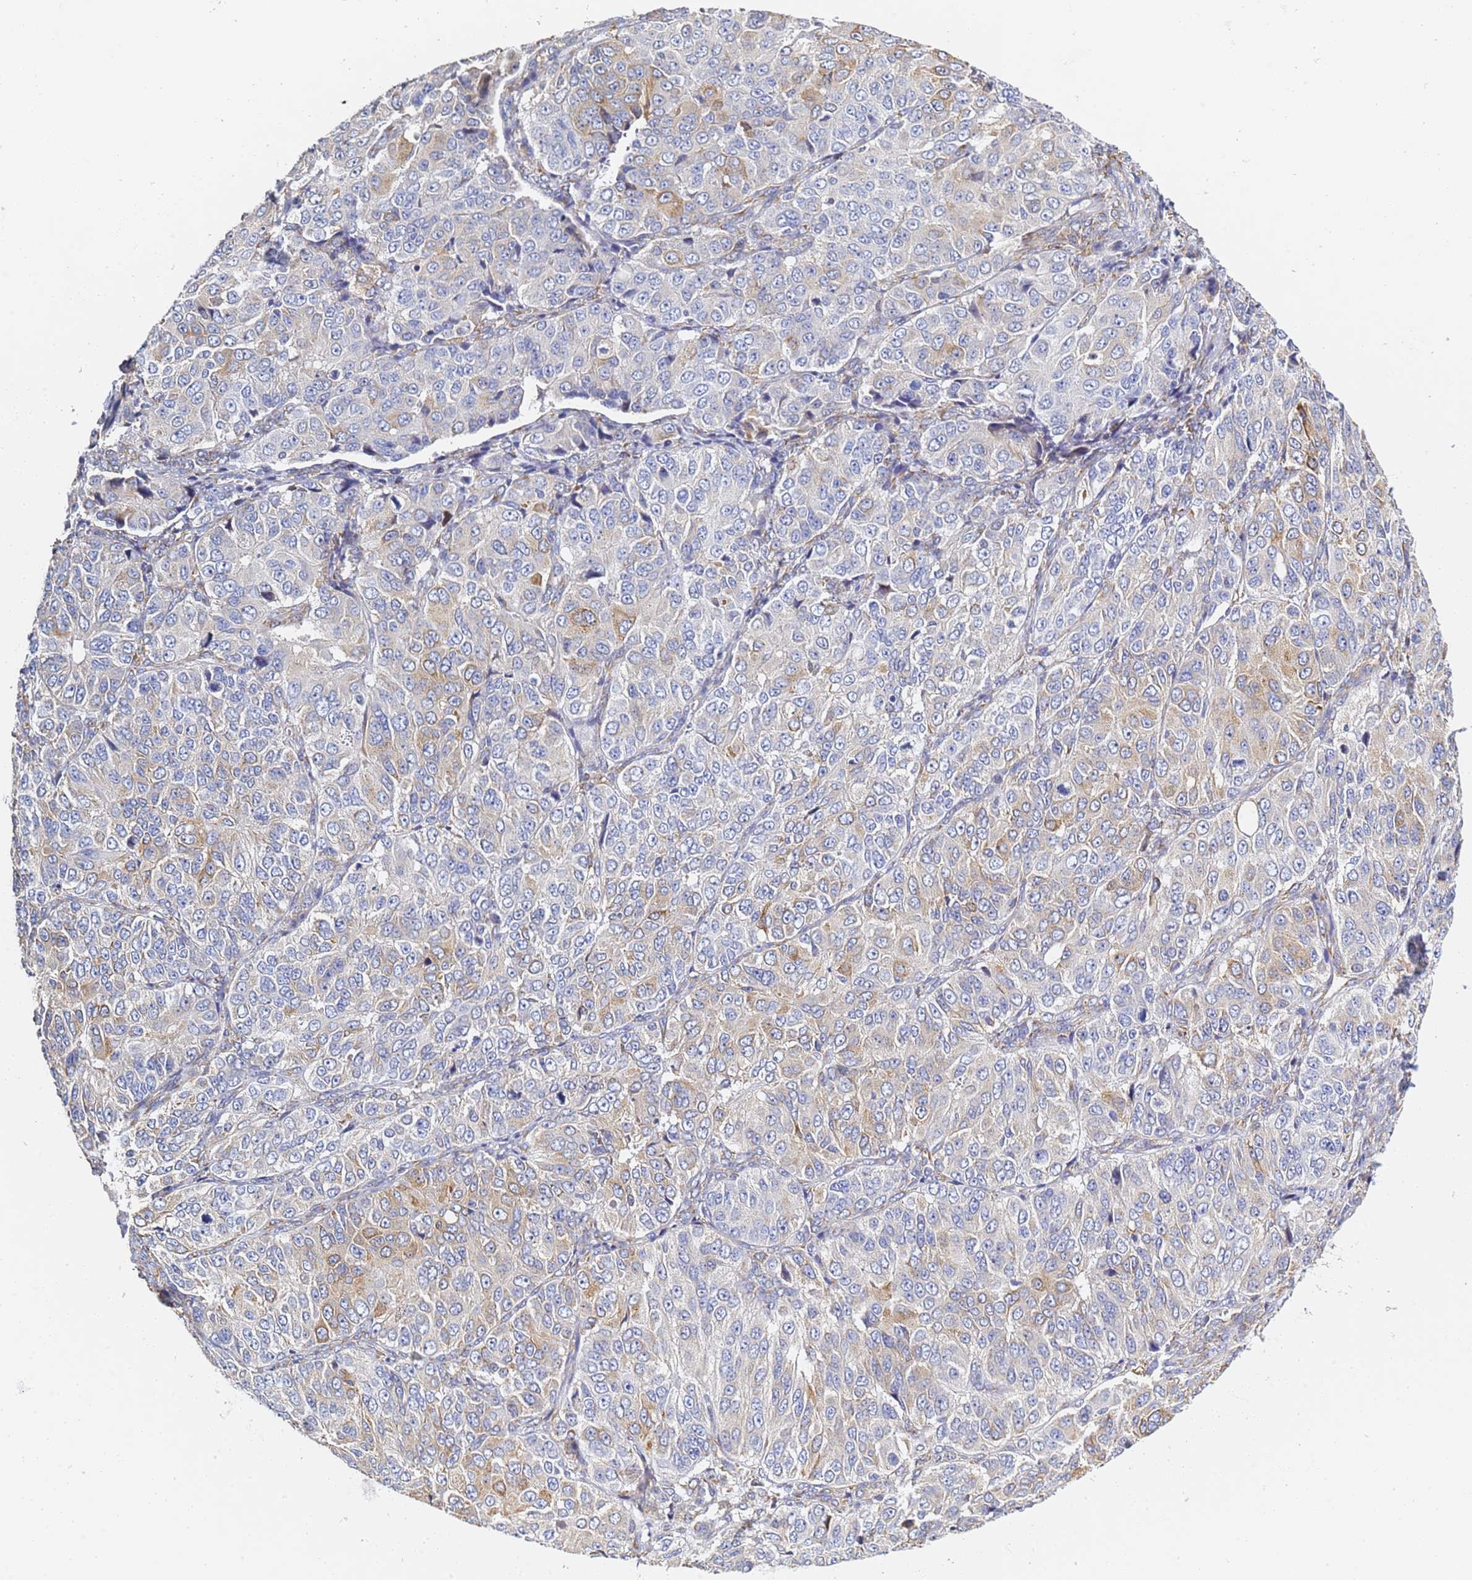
{"staining": {"intensity": "moderate", "quantity": "<25%", "location": "cytoplasmic/membranous"}, "tissue": "ovarian cancer", "cell_type": "Tumor cells", "image_type": "cancer", "snomed": [{"axis": "morphology", "description": "Carcinoma, endometroid"}, {"axis": "topography", "description": "Ovary"}], "caption": "Immunohistochemistry (IHC) image of neoplastic tissue: human endometroid carcinoma (ovarian) stained using immunohistochemistry displays low levels of moderate protein expression localized specifically in the cytoplasmic/membranous of tumor cells, appearing as a cytoplasmic/membranous brown color.", "gene": "GDAP2", "patient": {"sex": "female", "age": 51}}